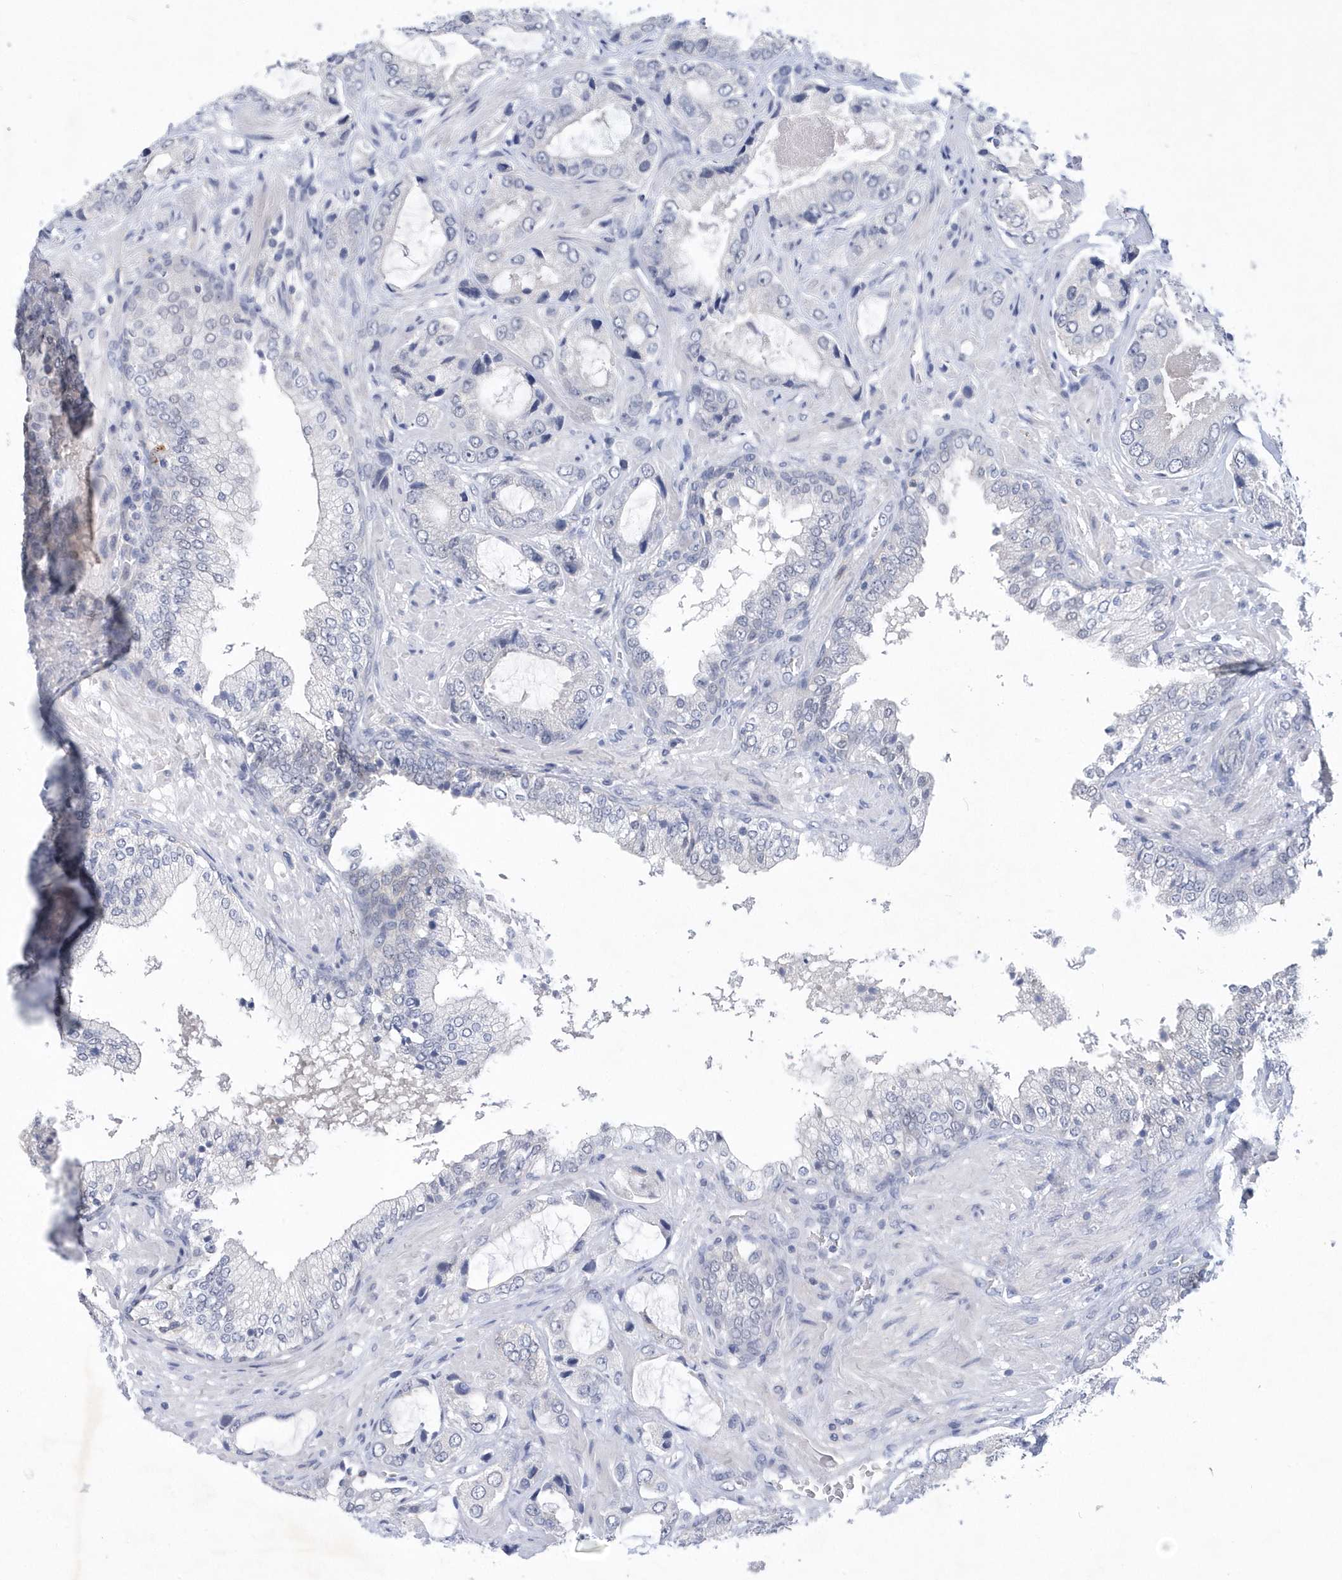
{"staining": {"intensity": "negative", "quantity": "none", "location": "none"}, "tissue": "prostate cancer", "cell_type": "Tumor cells", "image_type": "cancer", "snomed": [{"axis": "morphology", "description": "Normal tissue, NOS"}, {"axis": "morphology", "description": "Adenocarcinoma, High grade"}, {"axis": "topography", "description": "Prostate"}, {"axis": "topography", "description": "Peripheral nerve tissue"}], "caption": "A micrograph of human adenocarcinoma (high-grade) (prostate) is negative for staining in tumor cells.", "gene": "SRGAP3", "patient": {"sex": "male", "age": 59}}